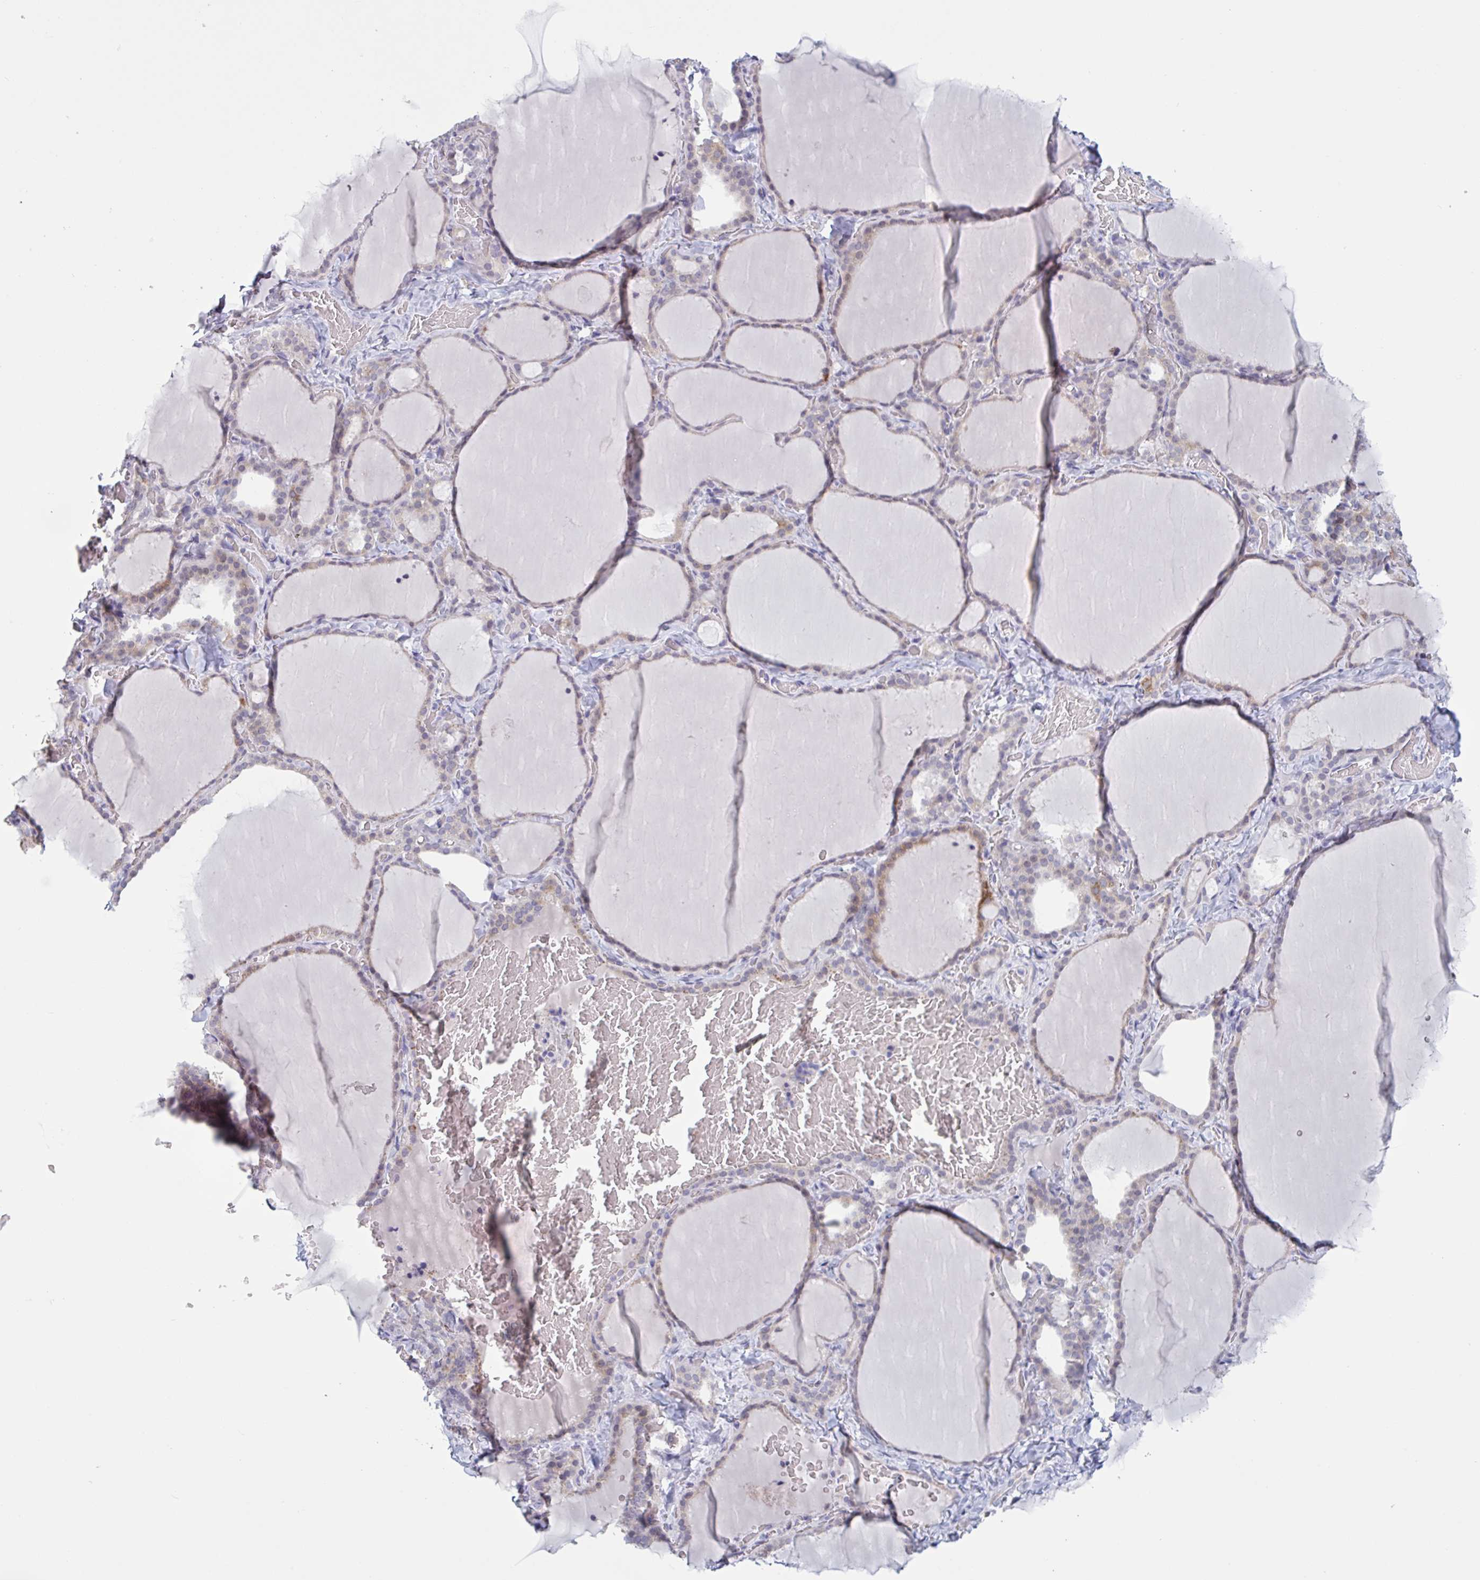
{"staining": {"intensity": "negative", "quantity": "none", "location": "none"}, "tissue": "thyroid gland", "cell_type": "Glandular cells", "image_type": "normal", "snomed": [{"axis": "morphology", "description": "Normal tissue, NOS"}, {"axis": "topography", "description": "Thyroid gland"}], "caption": "A high-resolution histopathology image shows immunohistochemistry (IHC) staining of normal thyroid gland, which displays no significant positivity in glandular cells.", "gene": "HSD11B2", "patient": {"sex": "female", "age": 22}}